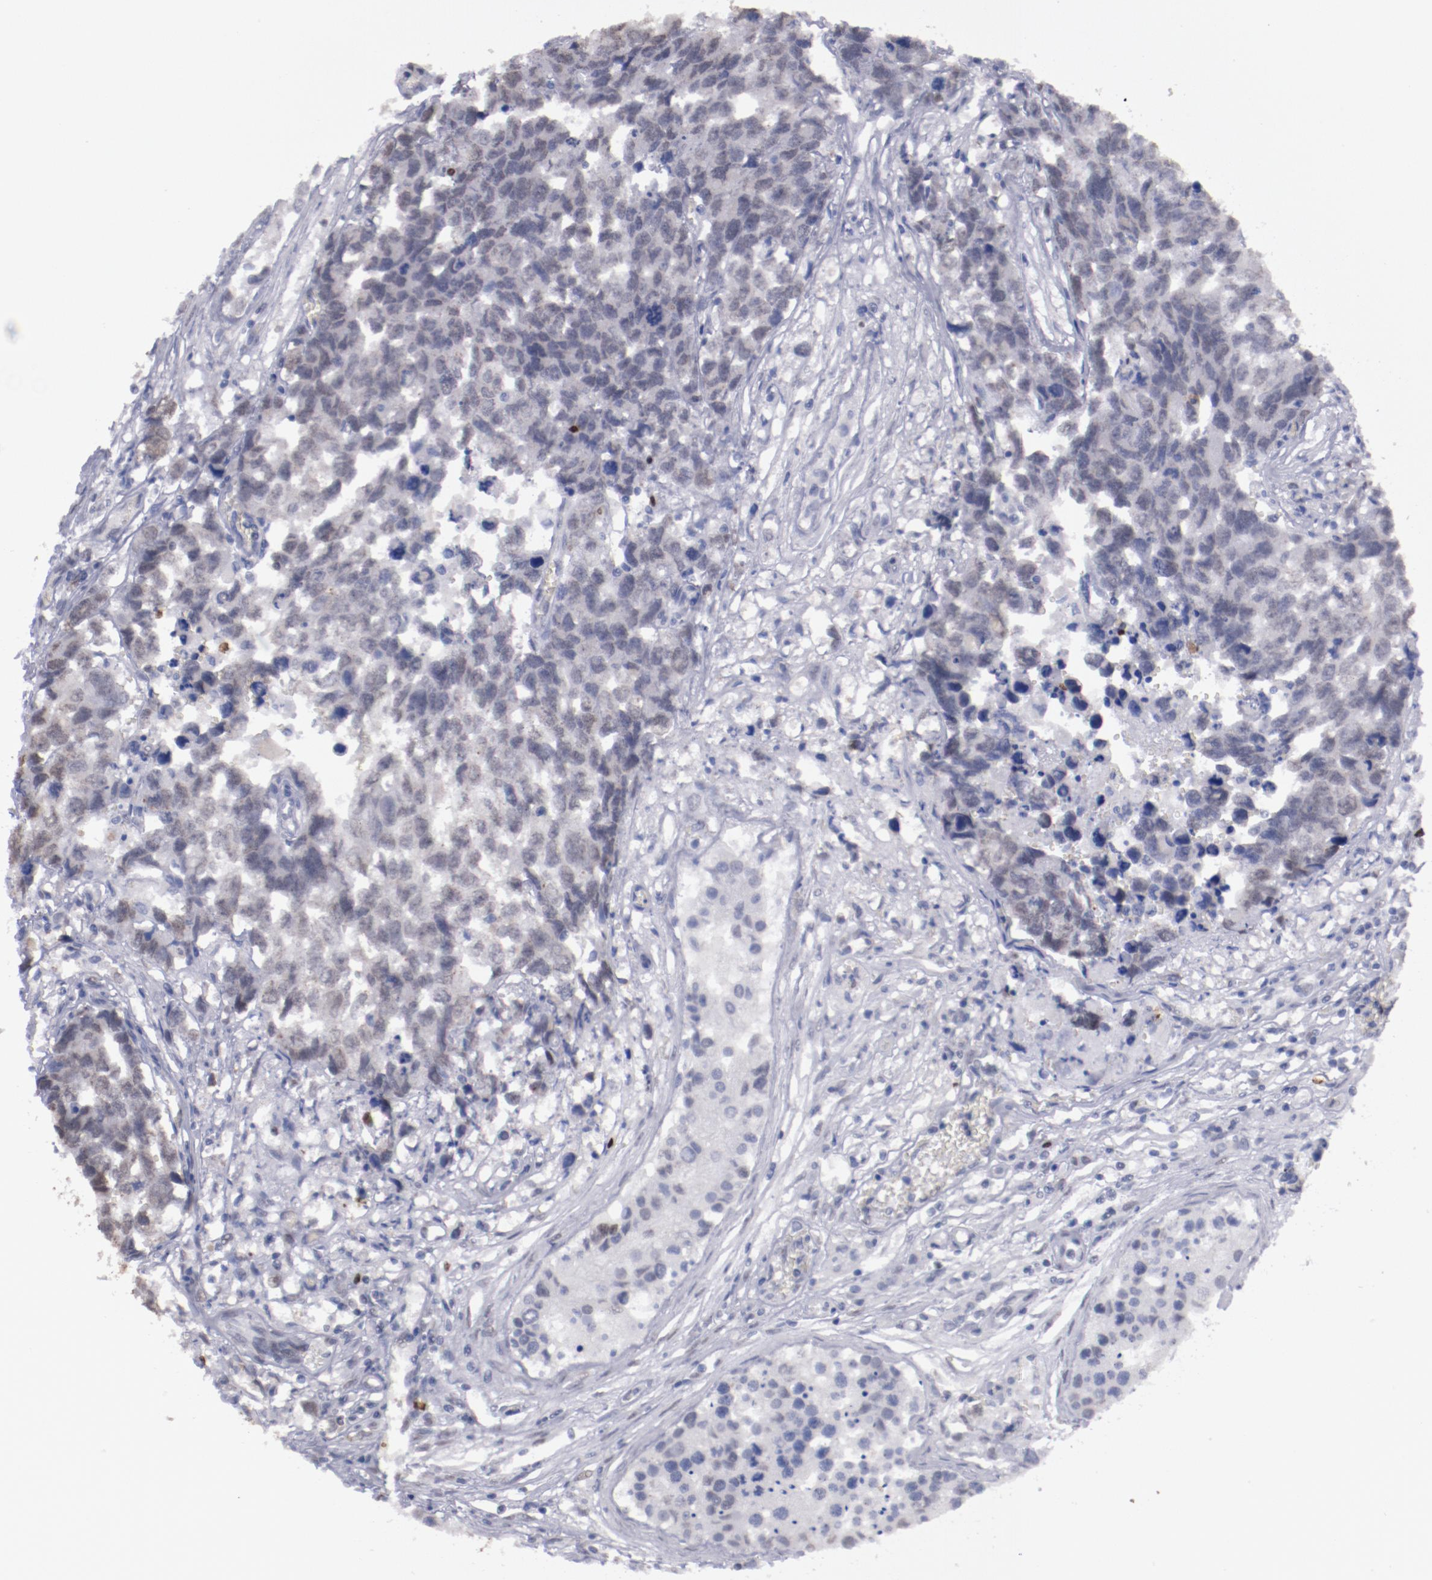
{"staining": {"intensity": "weak", "quantity": "25%-75%", "location": "nuclear"}, "tissue": "testis cancer", "cell_type": "Tumor cells", "image_type": "cancer", "snomed": [{"axis": "morphology", "description": "Carcinoma, Embryonal, NOS"}, {"axis": "topography", "description": "Testis"}], "caption": "There is low levels of weak nuclear positivity in tumor cells of testis cancer, as demonstrated by immunohistochemical staining (brown color).", "gene": "IRF4", "patient": {"sex": "male", "age": 31}}